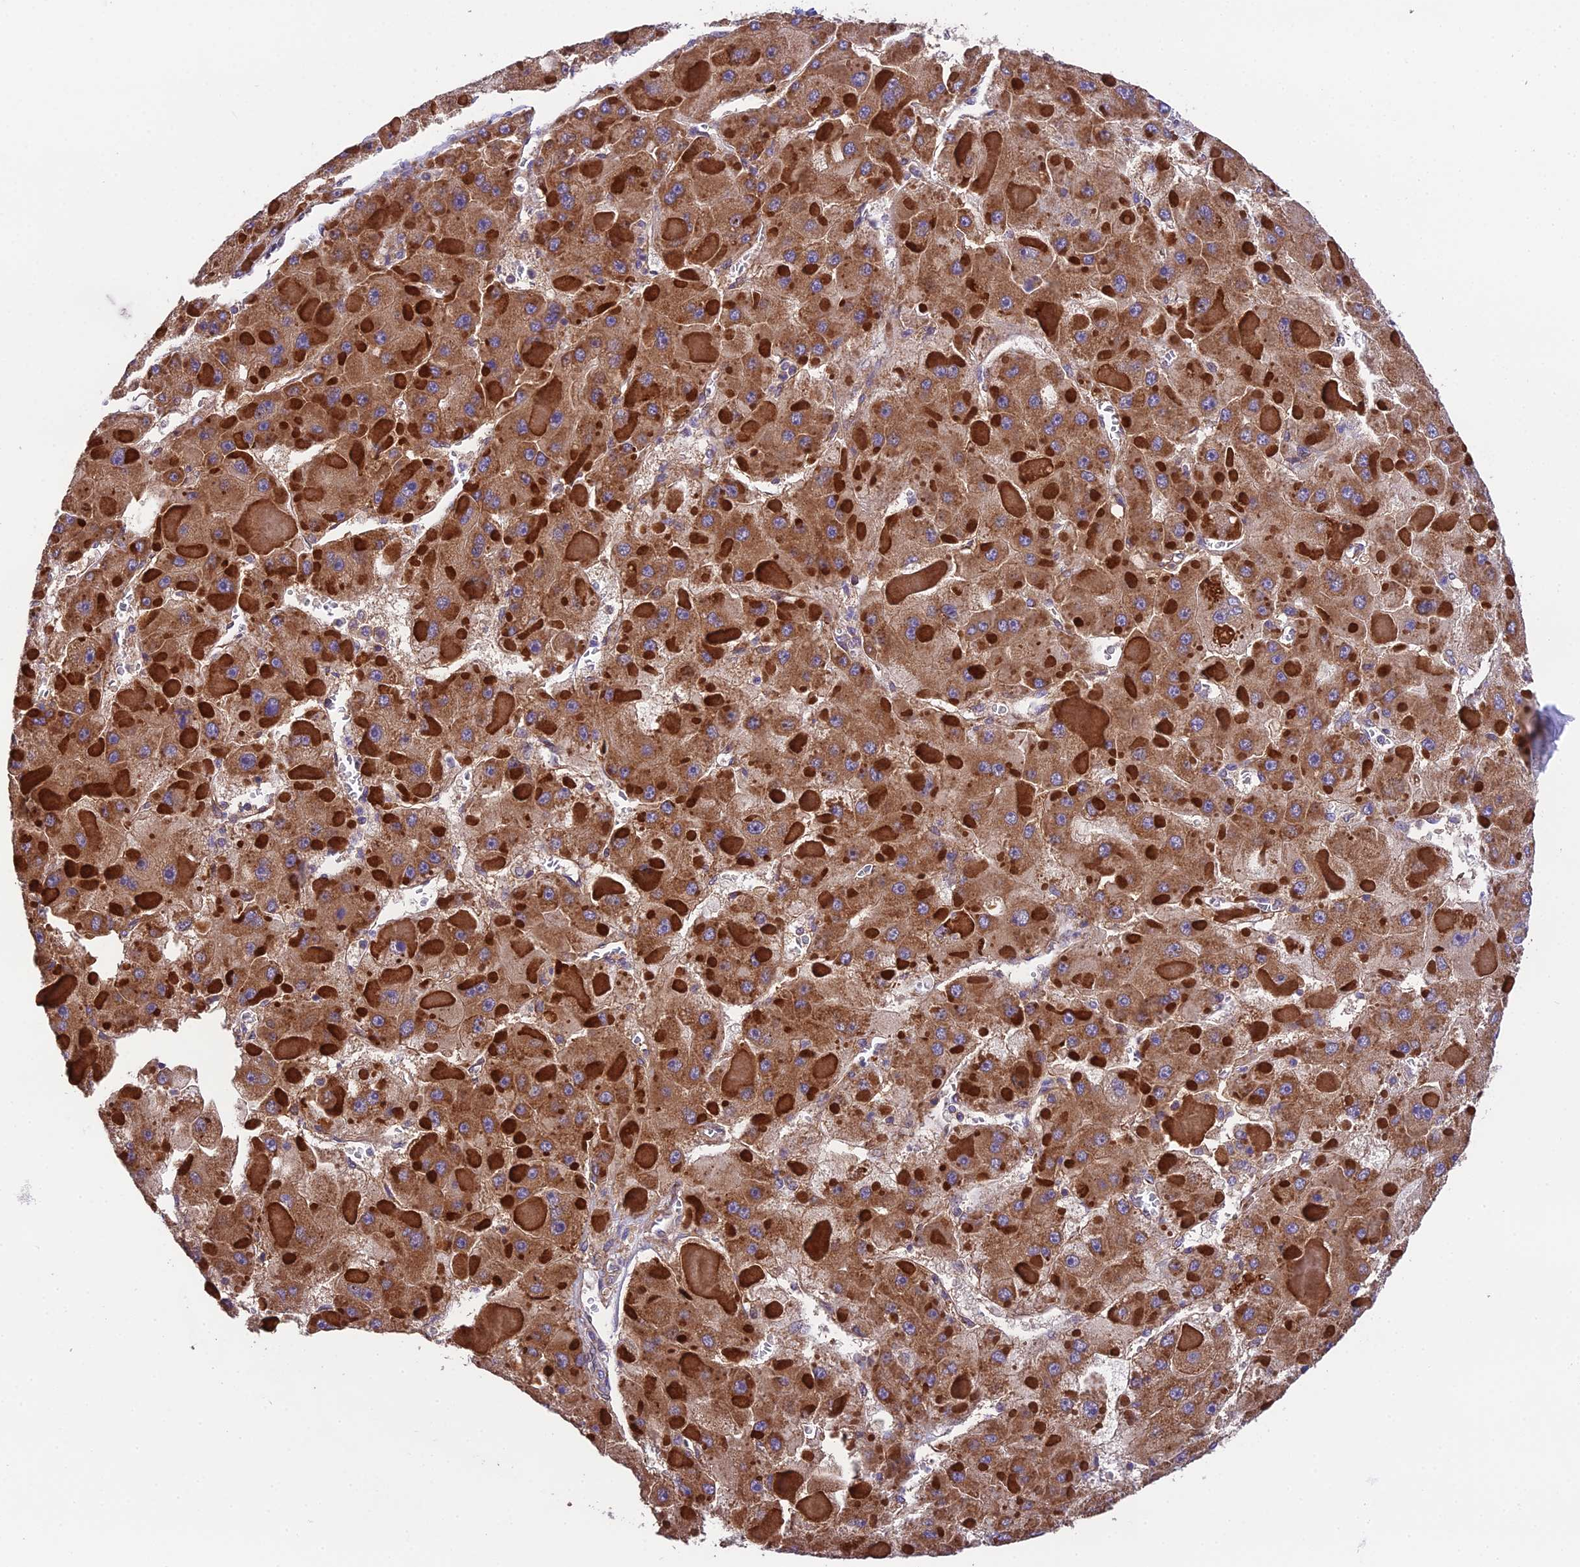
{"staining": {"intensity": "strong", "quantity": ">75%", "location": "cytoplasmic/membranous"}, "tissue": "liver cancer", "cell_type": "Tumor cells", "image_type": "cancer", "snomed": [{"axis": "morphology", "description": "Carcinoma, Hepatocellular, NOS"}, {"axis": "topography", "description": "Liver"}], "caption": "The image reveals a brown stain indicating the presence of a protein in the cytoplasmic/membranous of tumor cells in hepatocellular carcinoma (liver).", "gene": "BLOC1S4", "patient": {"sex": "female", "age": 73}}